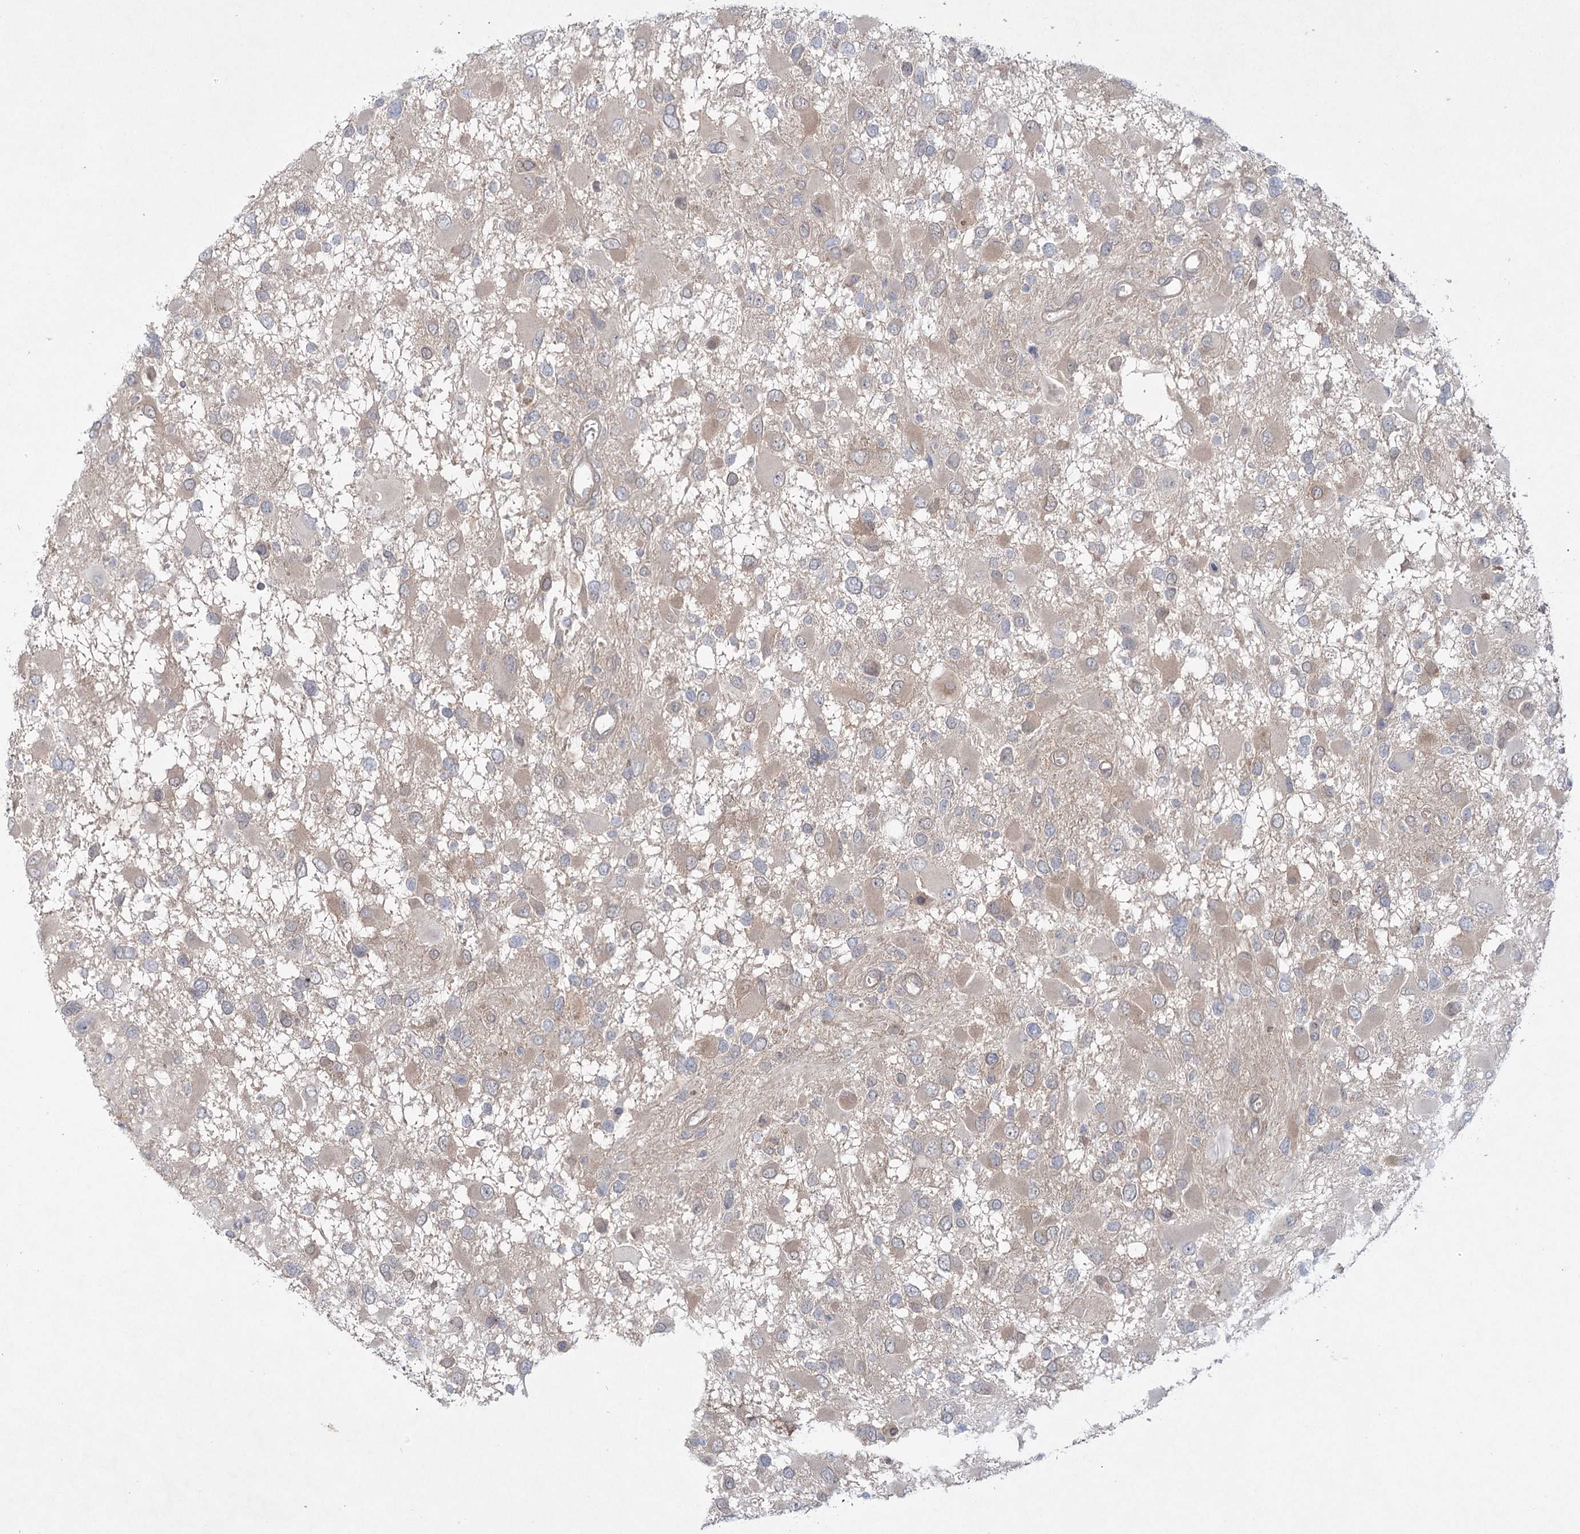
{"staining": {"intensity": "weak", "quantity": "<25%", "location": "cytoplasmic/membranous"}, "tissue": "glioma", "cell_type": "Tumor cells", "image_type": "cancer", "snomed": [{"axis": "morphology", "description": "Glioma, malignant, High grade"}, {"axis": "topography", "description": "Brain"}], "caption": "High magnification brightfield microscopy of malignant high-grade glioma stained with DAB (3,3'-diaminobenzidine) (brown) and counterstained with hematoxylin (blue): tumor cells show no significant staining. (DAB (3,3'-diaminobenzidine) immunohistochemistry (IHC) visualized using brightfield microscopy, high magnification).", "gene": "AAMDC", "patient": {"sex": "male", "age": 53}}